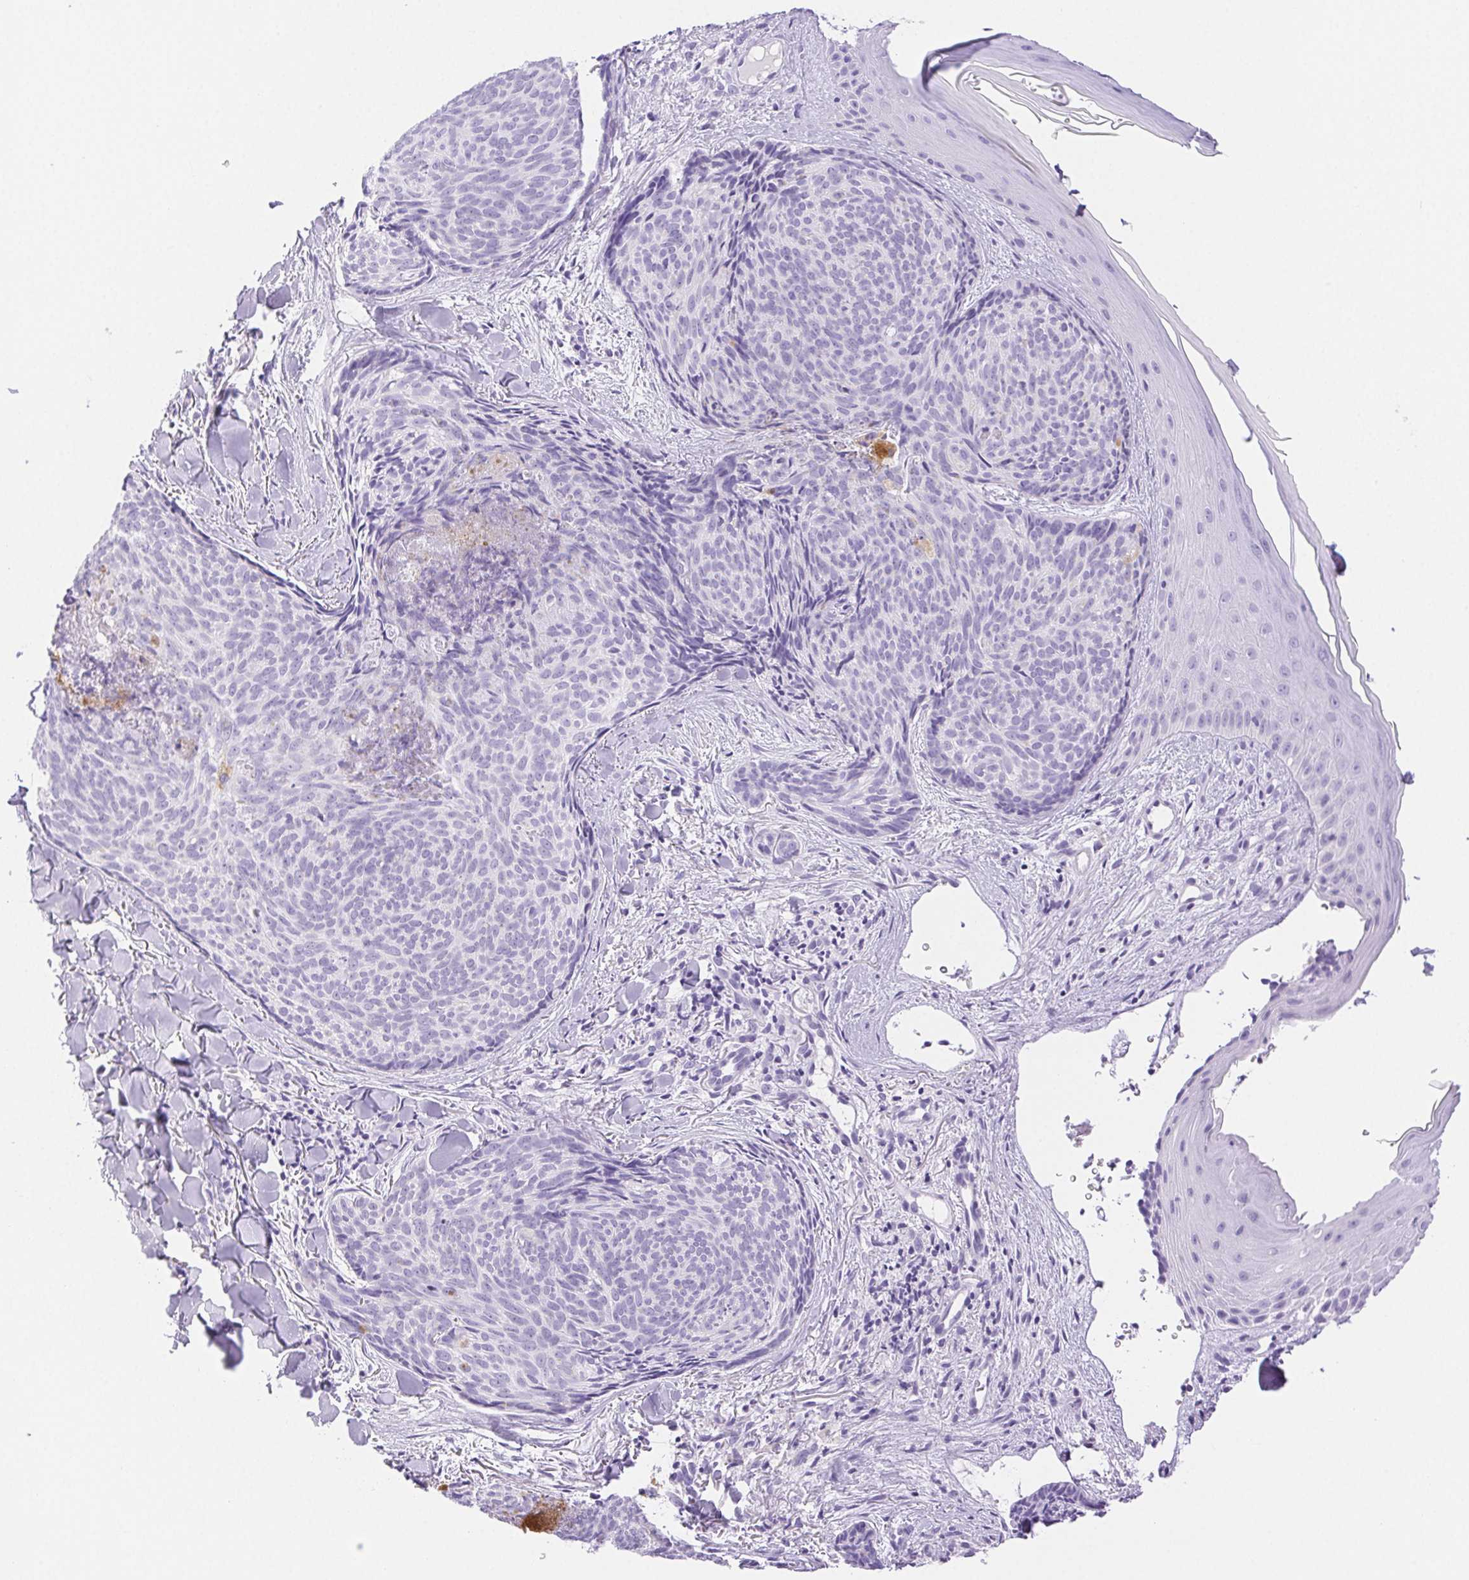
{"staining": {"intensity": "negative", "quantity": "none", "location": "none"}, "tissue": "skin cancer", "cell_type": "Tumor cells", "image_type": "cancer", "snomed": [{"axis": "morphology", "description": "Basal cell carcinoma"}, {"axis": "topography", "description": "Skin"}], "caption": "DAB immunohistochemical staining of human skin cancer exhibits no significant expression in tumor cells.", "gene": "SPACA4", "patient": {"sex": "female", "age": 82}}